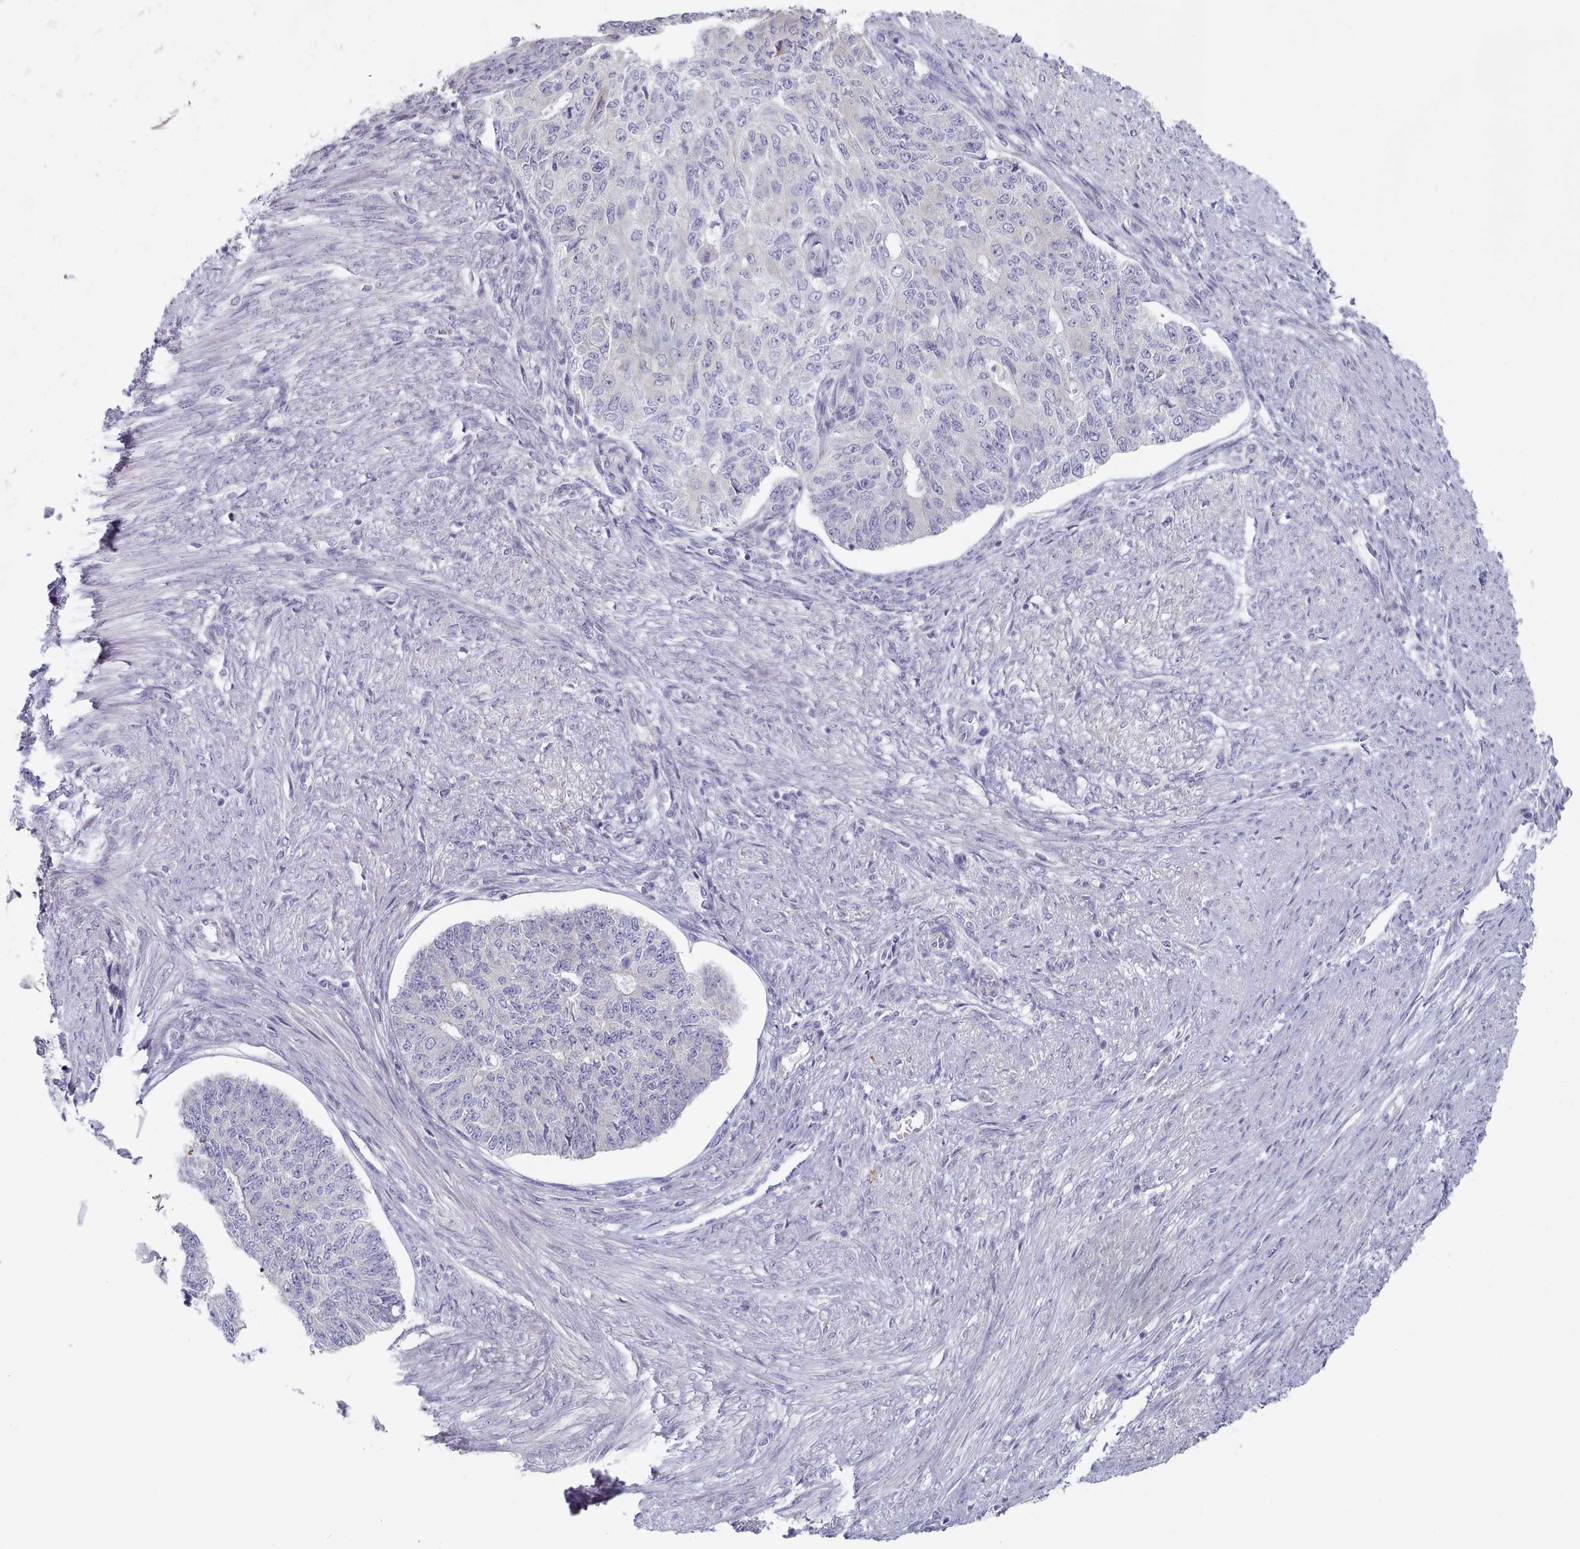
{"staining": {"intensity": "negative", "quantity": "none", "location": "none"}, "tissue": "endometrial cancer", "cell_type": "Tumor cells", "image_type": "cancer", "snomed": [{"axis": "morphology", "description": "Adenocarcinoma, NOS"}, {"axis": "topography", "description": "Endometrium"}], "caption": "This is an immunohistochemistry micrograph of human adenocarcinoma (endometrial). There is no positivity in tumor cells.", "gene": "TYW1B", "patient": {"sex": "female", "age": 32}}